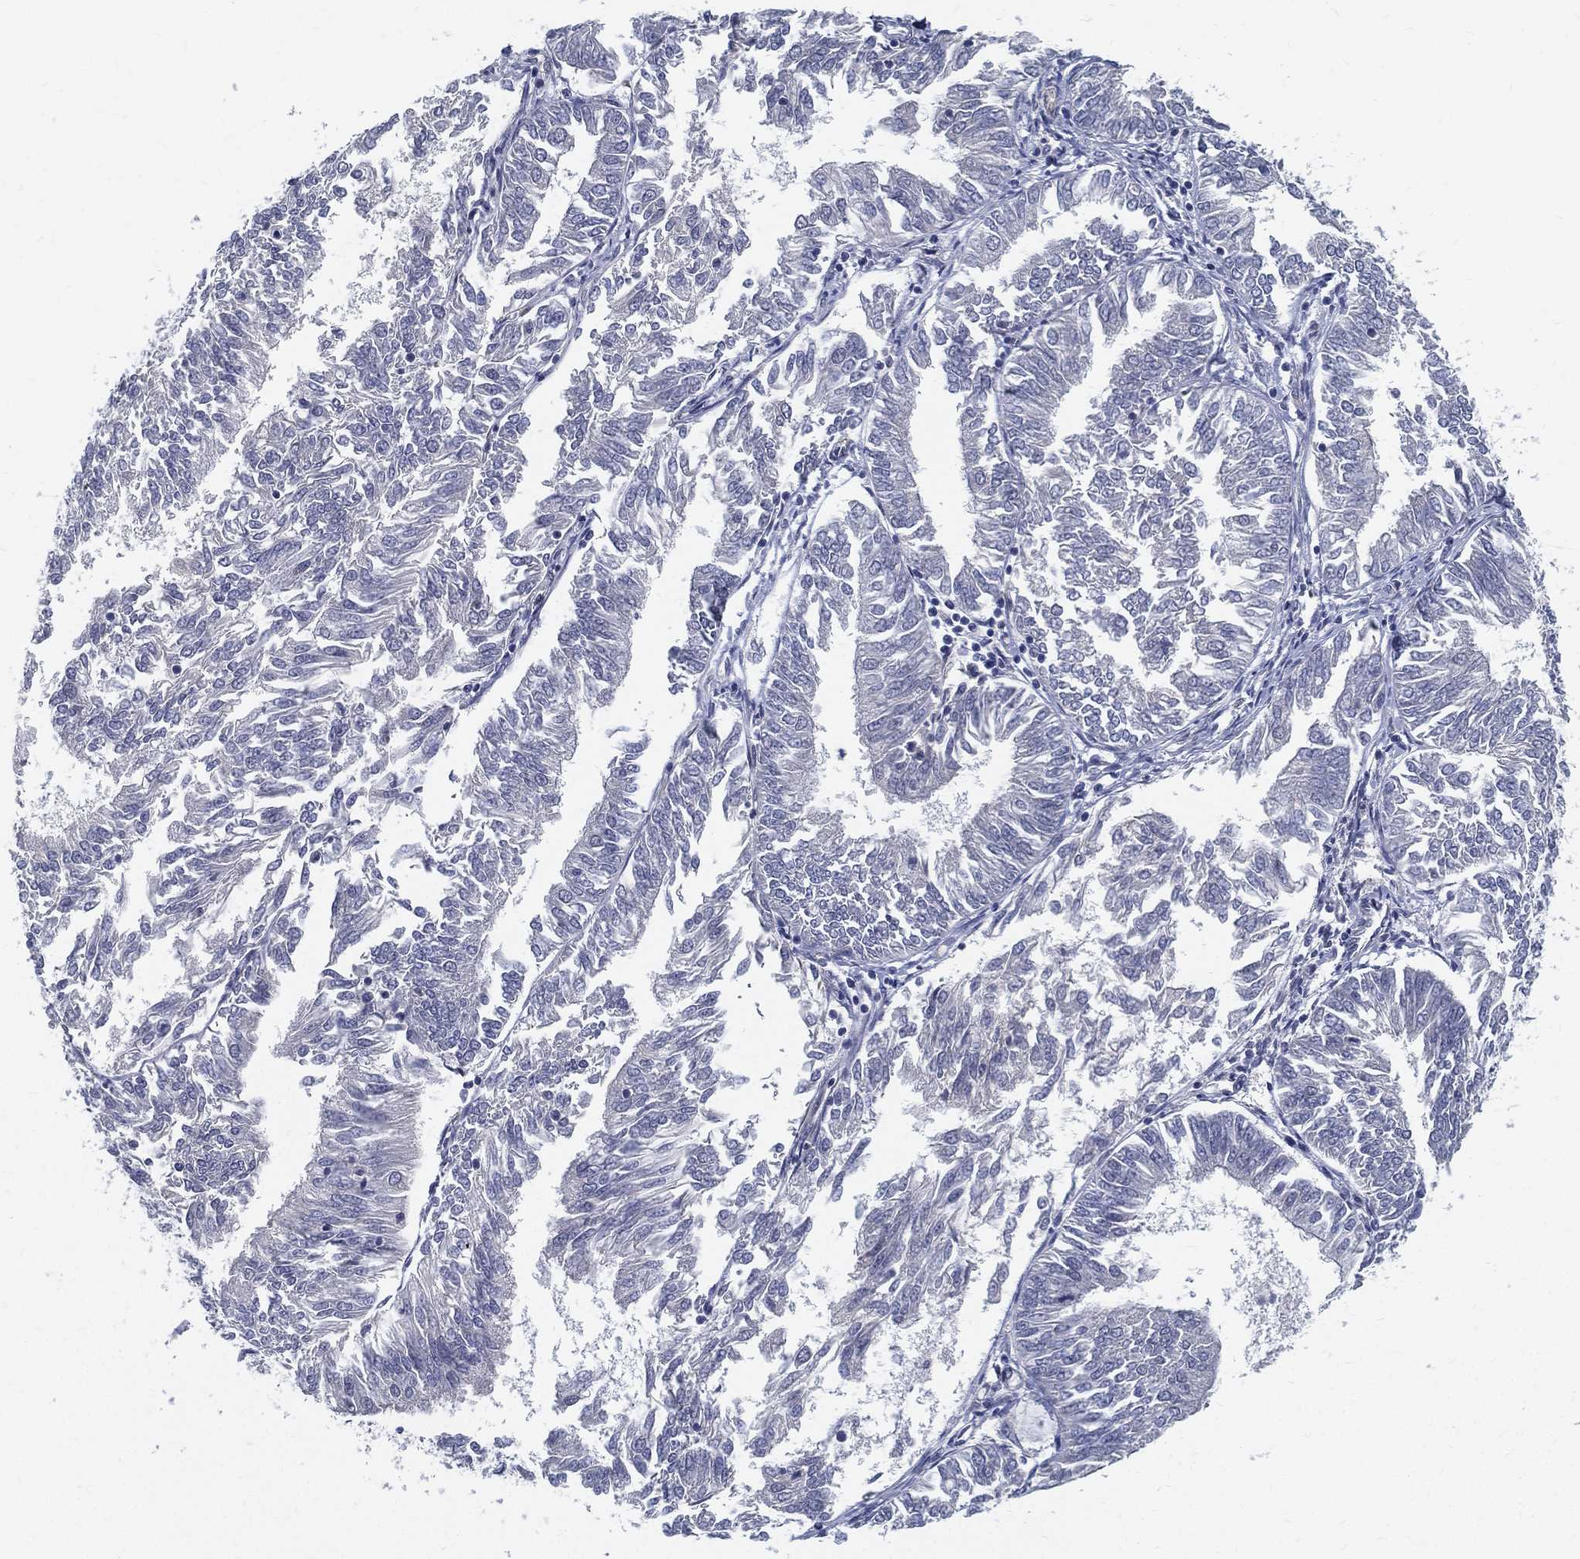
{"staining": {"intensity": "negative", "quantity": "none", "location": "none"}, "tissue": "endometrial cancer", "cell_type": "Tumor cells", "image_type": "cancer", "snomed": [{"axis": "morphology", "description": "Adenocarcinoma, NOS"}, {"axis": "topography", "description": "Endometrium"}], "caption": "Human endometrial cancer (adenocarcinoma) stained for a protein using IHC shows no expression in tumor cells.", "gene": "LRRC56", "patient": {"sex": "female", "age": 58}}